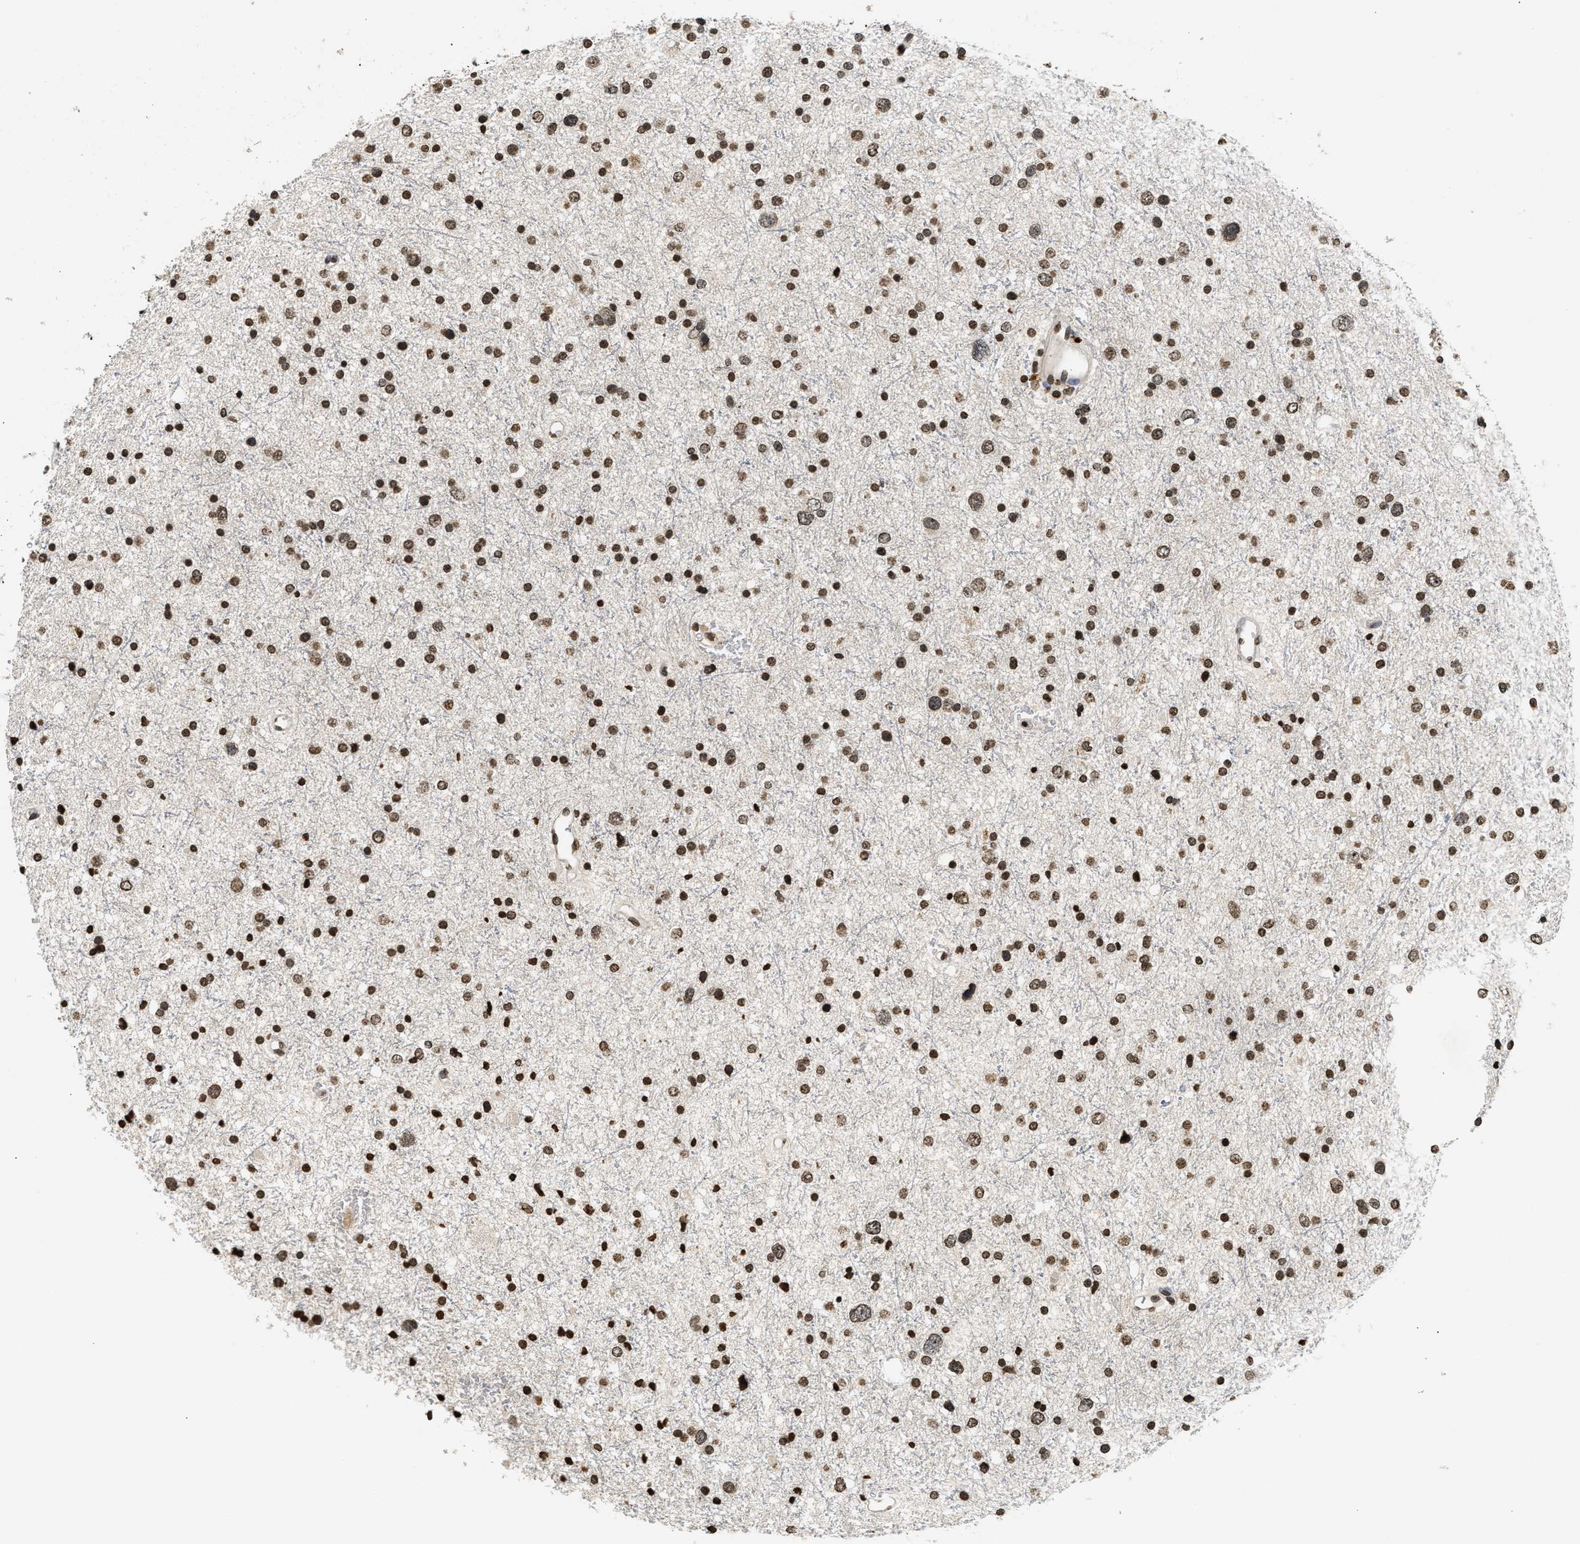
{"staining": {"intensity": "strong", "quantity": ">75%", "location": "nuclear"}, "tissue": "glioma", "cell_type": "Tumor cells", "image_type": "cancer", "snomed": [{"axis": "morphology", "description": "Glioma, malignant, Low grade"}, {"axis": "topography", "description": "Brain"}], "caption": "IHC (DAB) staining of human low-grade glioma (malignant) displays strong nuclear protein positivity in approximately >75% of tumor cells.", "gene": "DNASE1L3", "patient": {"sex": "female", "age": 37}}